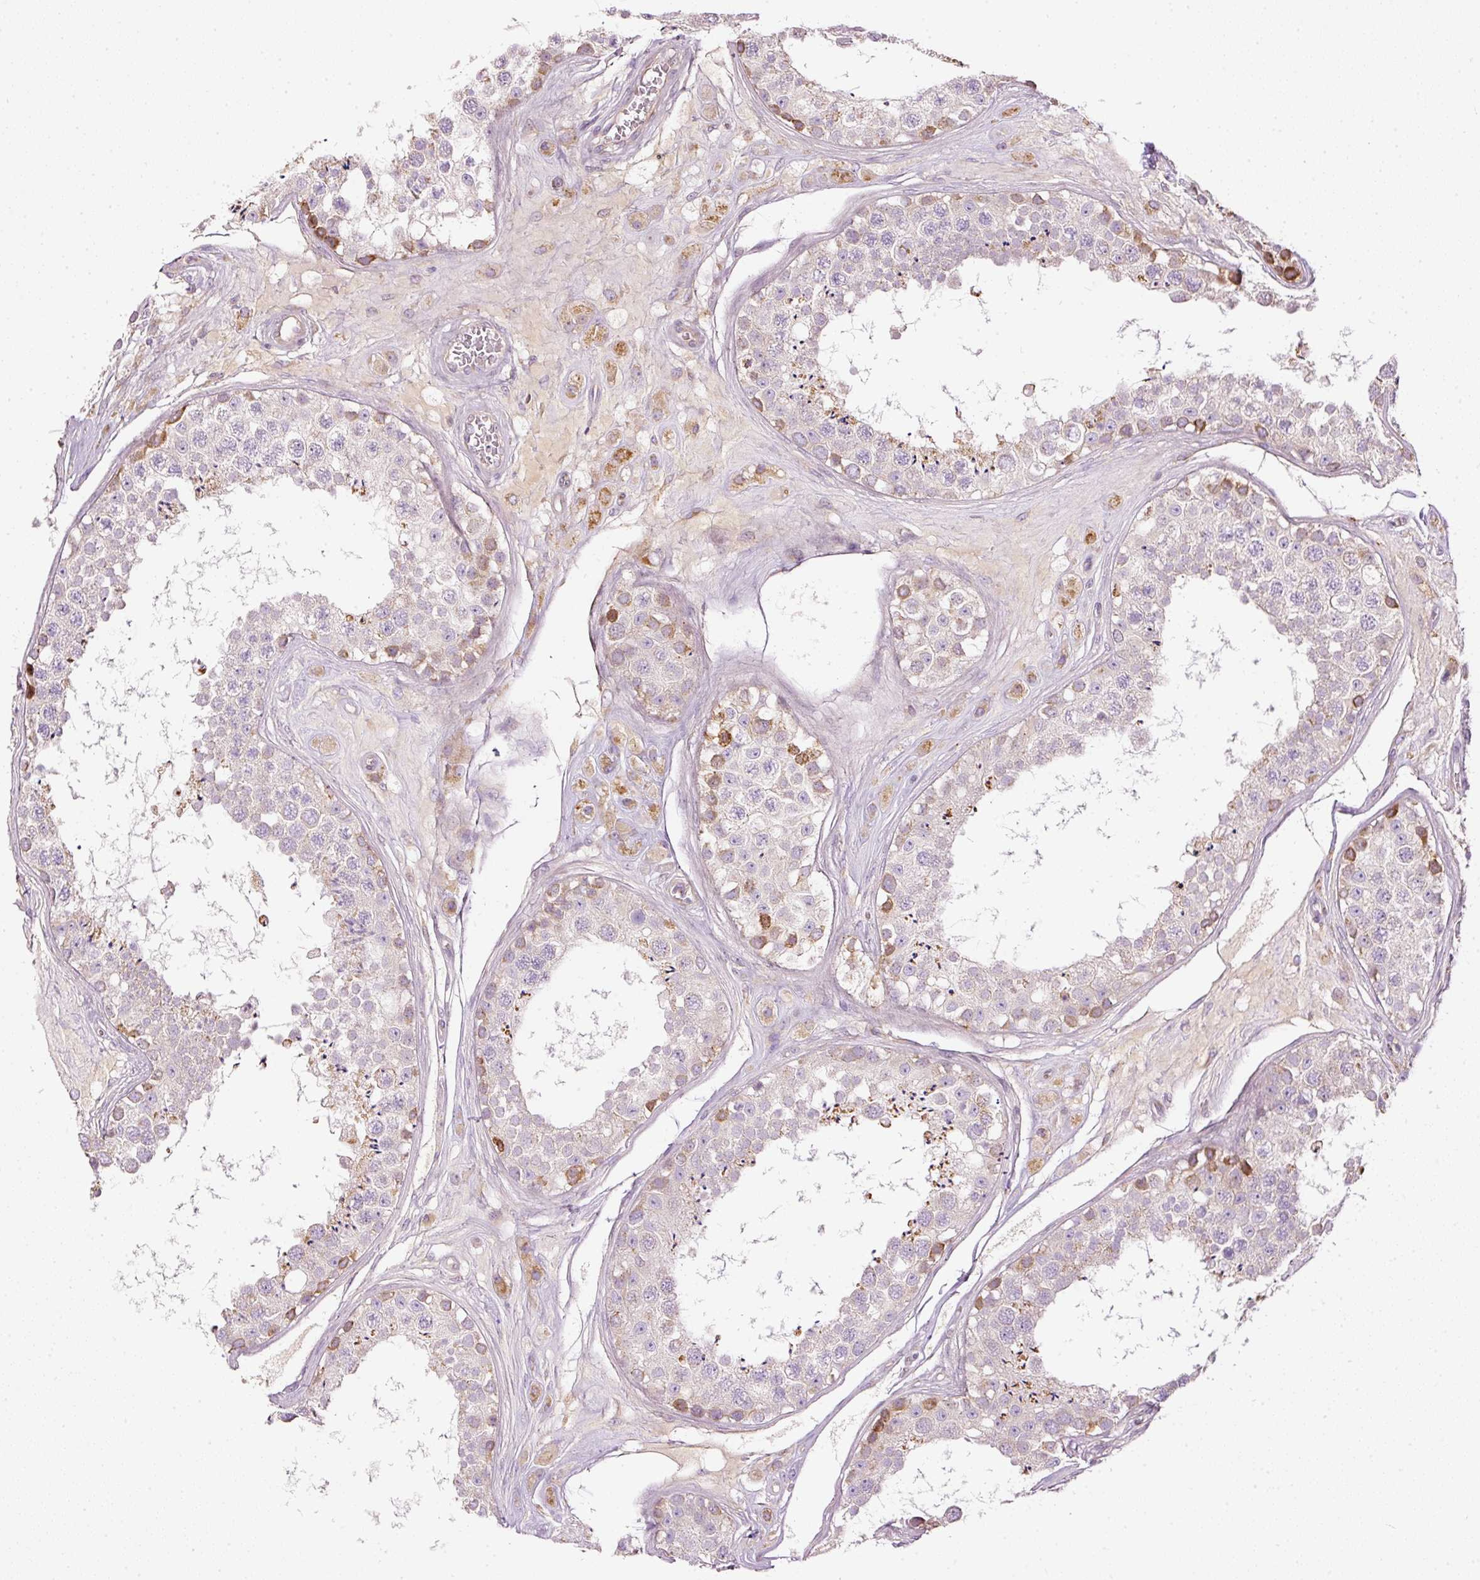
{"staining": {"intensity": "moderate", "quantity": "<25%", "location": "cytoplasmic/membranous"}, "tissue": "testis", "cell_type": "Cells in seminiferous ducts", "image_type": "normal", "snomed": [{"axis": "morphology", "description": "Normal tissue, NOS"}, {"axis": "topography", "description": "Testis"}], "caption": "A brown stain highlights moderate cytoplasmic/membranous expression of a protein in cells in seminiferous ducts of benign human testis.", "gene": "PAQR9", "patient": {"sex": "male", "age": 25}}